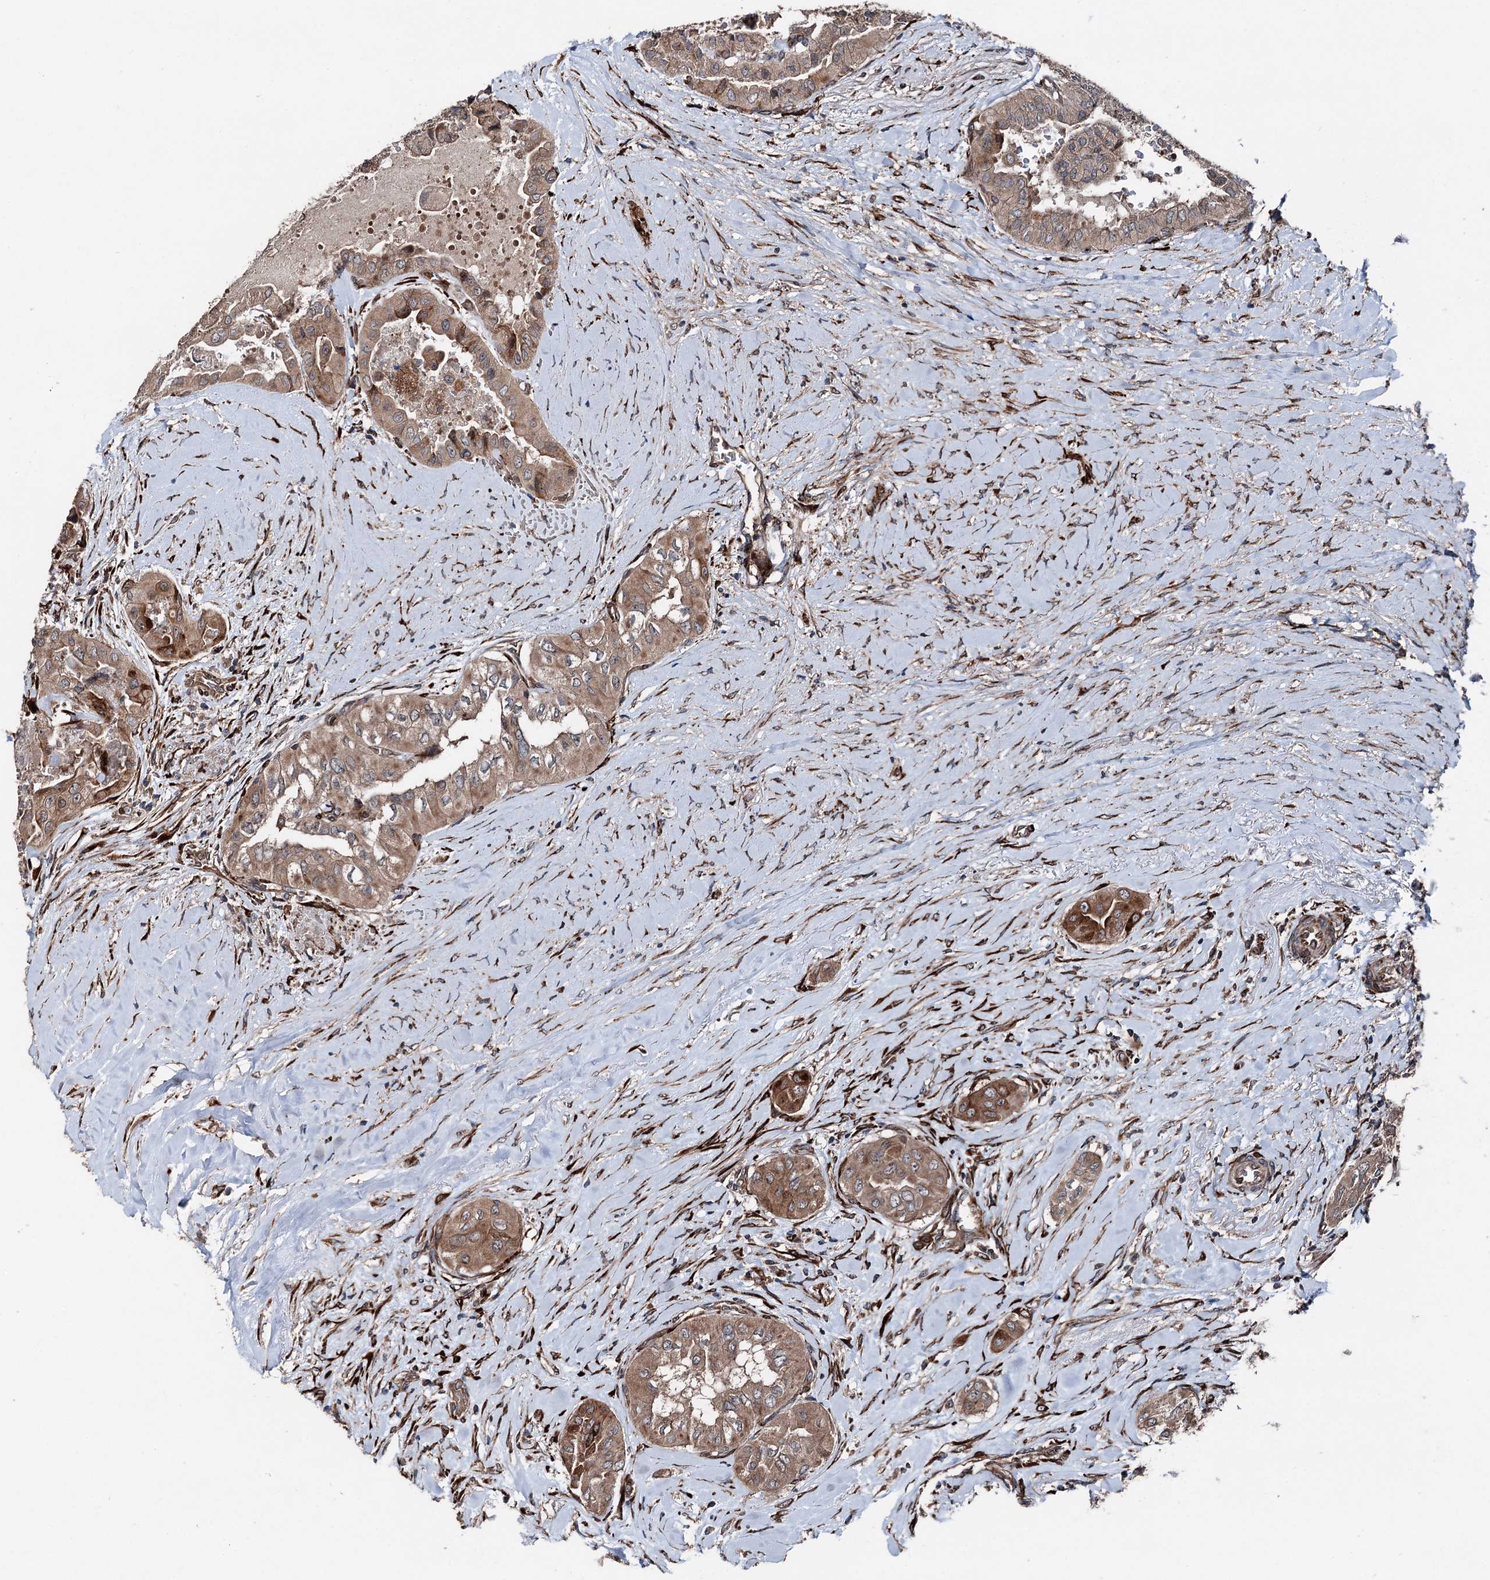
{"staining": {"intensity": "moderate", "quantity": ">75%", "location": "cytoplasmic/membranous"}, "tissue": "thyroid cancer", "cell_type": "Tumor cells", "image_type": "cancer", "snomed": [{"axis": "morphology", "description": "Papillary adenocarcinoma, NOS"}, {"axis": "topography", "description": "Thyroid gland"}], "caption": "A brown stain labels moderate cytoplasmic/membranous staining of a protein in human papillary adenocarcinoma (thyroid) tumor cells.", "gene": "DDIAS", "patient": {"sex": "female", "age": 59}}